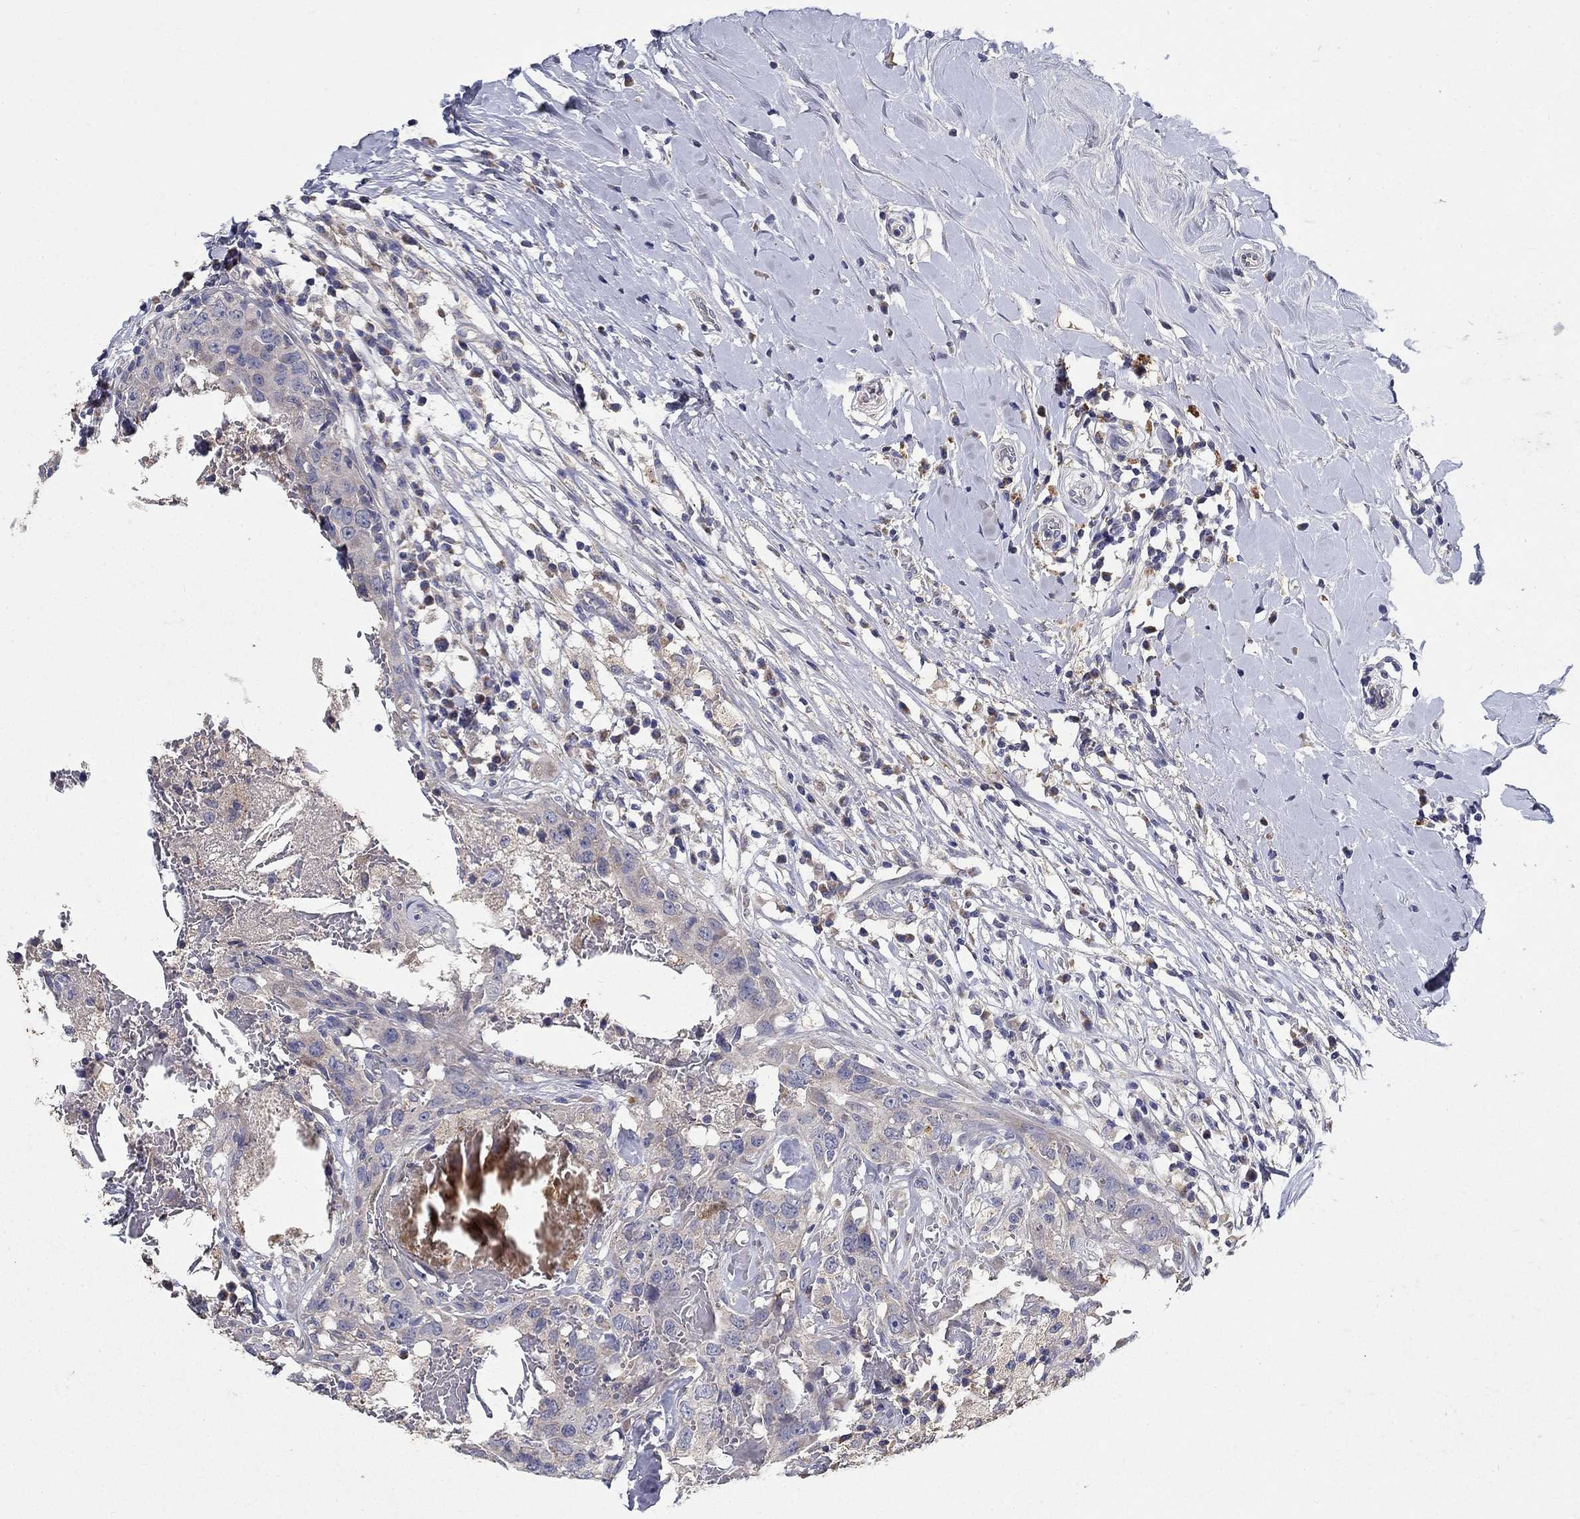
{"staining": {"intensity": "negative", "quantity": "none", "location": "none"}, "tissue": "breast cancer", "cell_type": "Tumor cells", "image_type": "cancer", "snomed": [{"axis": "morphology", "description": "Duct carcinoma"}, {"axis": "topography", "description": "Breast"}], "caption": "Immunohistochemical staining of breast cancer (invasive ductal carcinoma) shows no significant expression in tumor cells.", "gene": "PROZ", "patient": {"sex": "female", "age": 27}}